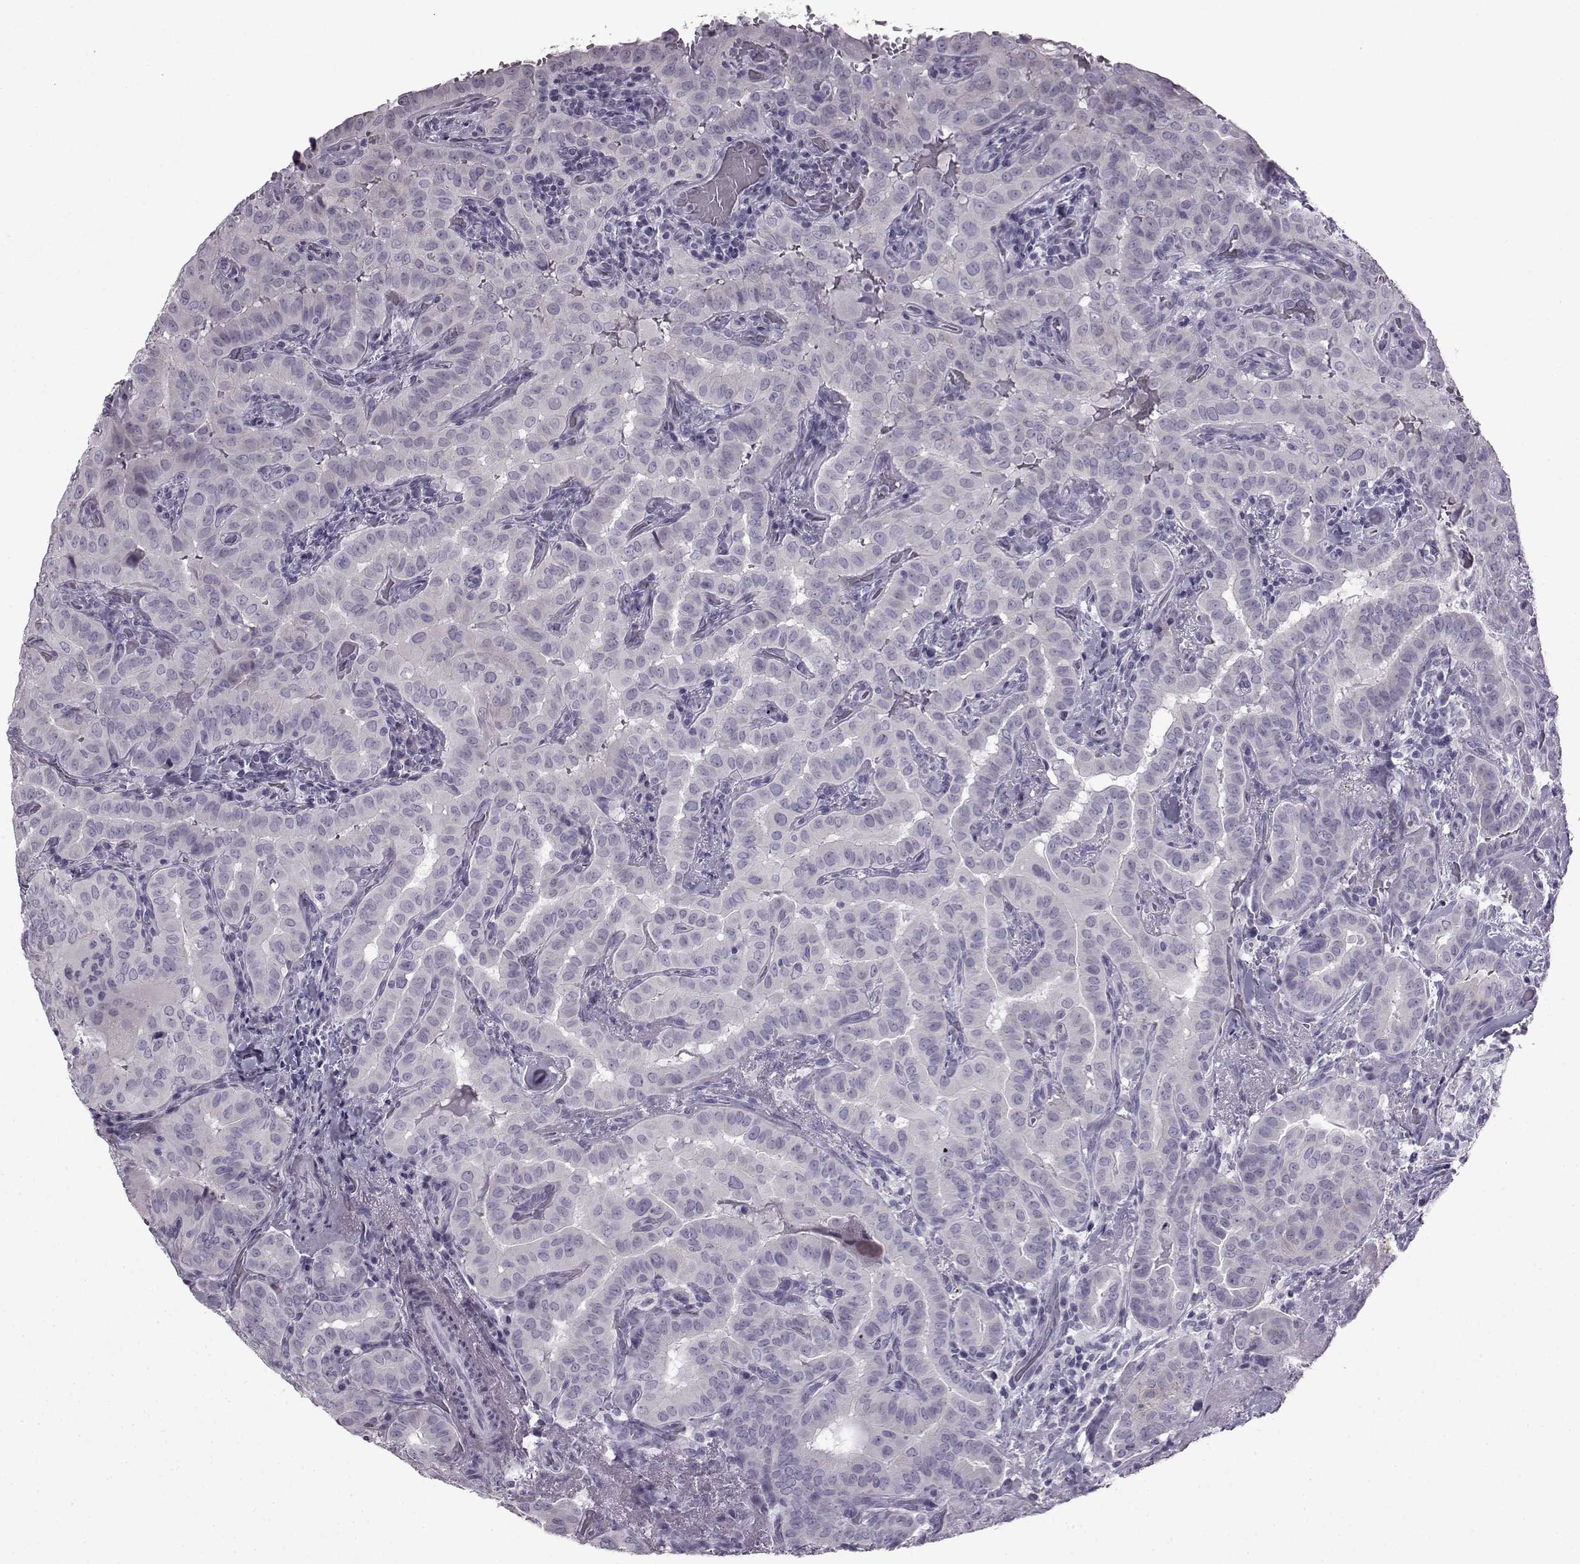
{"staining": {"intensity": "negative", "quantity": "none", "location": "none"}, "tissue": "thyroid cancer", "cell_type": "Tumor cells", "image_type": "cancer", "snomed": [{"axis": "morphology", "description": "Papillary adenocarcinoma, NOS"}, {"axis": "morphology", "description": "Papillary adenoma metastatic"}, {"axis": "topography", "description": "Thyroid gland"}], "caption": "Immunohistochemical staining of human thyroid cancer shows no significant positivity in tumor cells. (Stains: DAB (3,3'-diaminobenzidine) immunohistochemistry with hematoxylin counter stain, Microscopy: brightfield microscopy at high magnification).", "gene": "SLC28A2", "patient": {"sex": "female", "age": 50}}